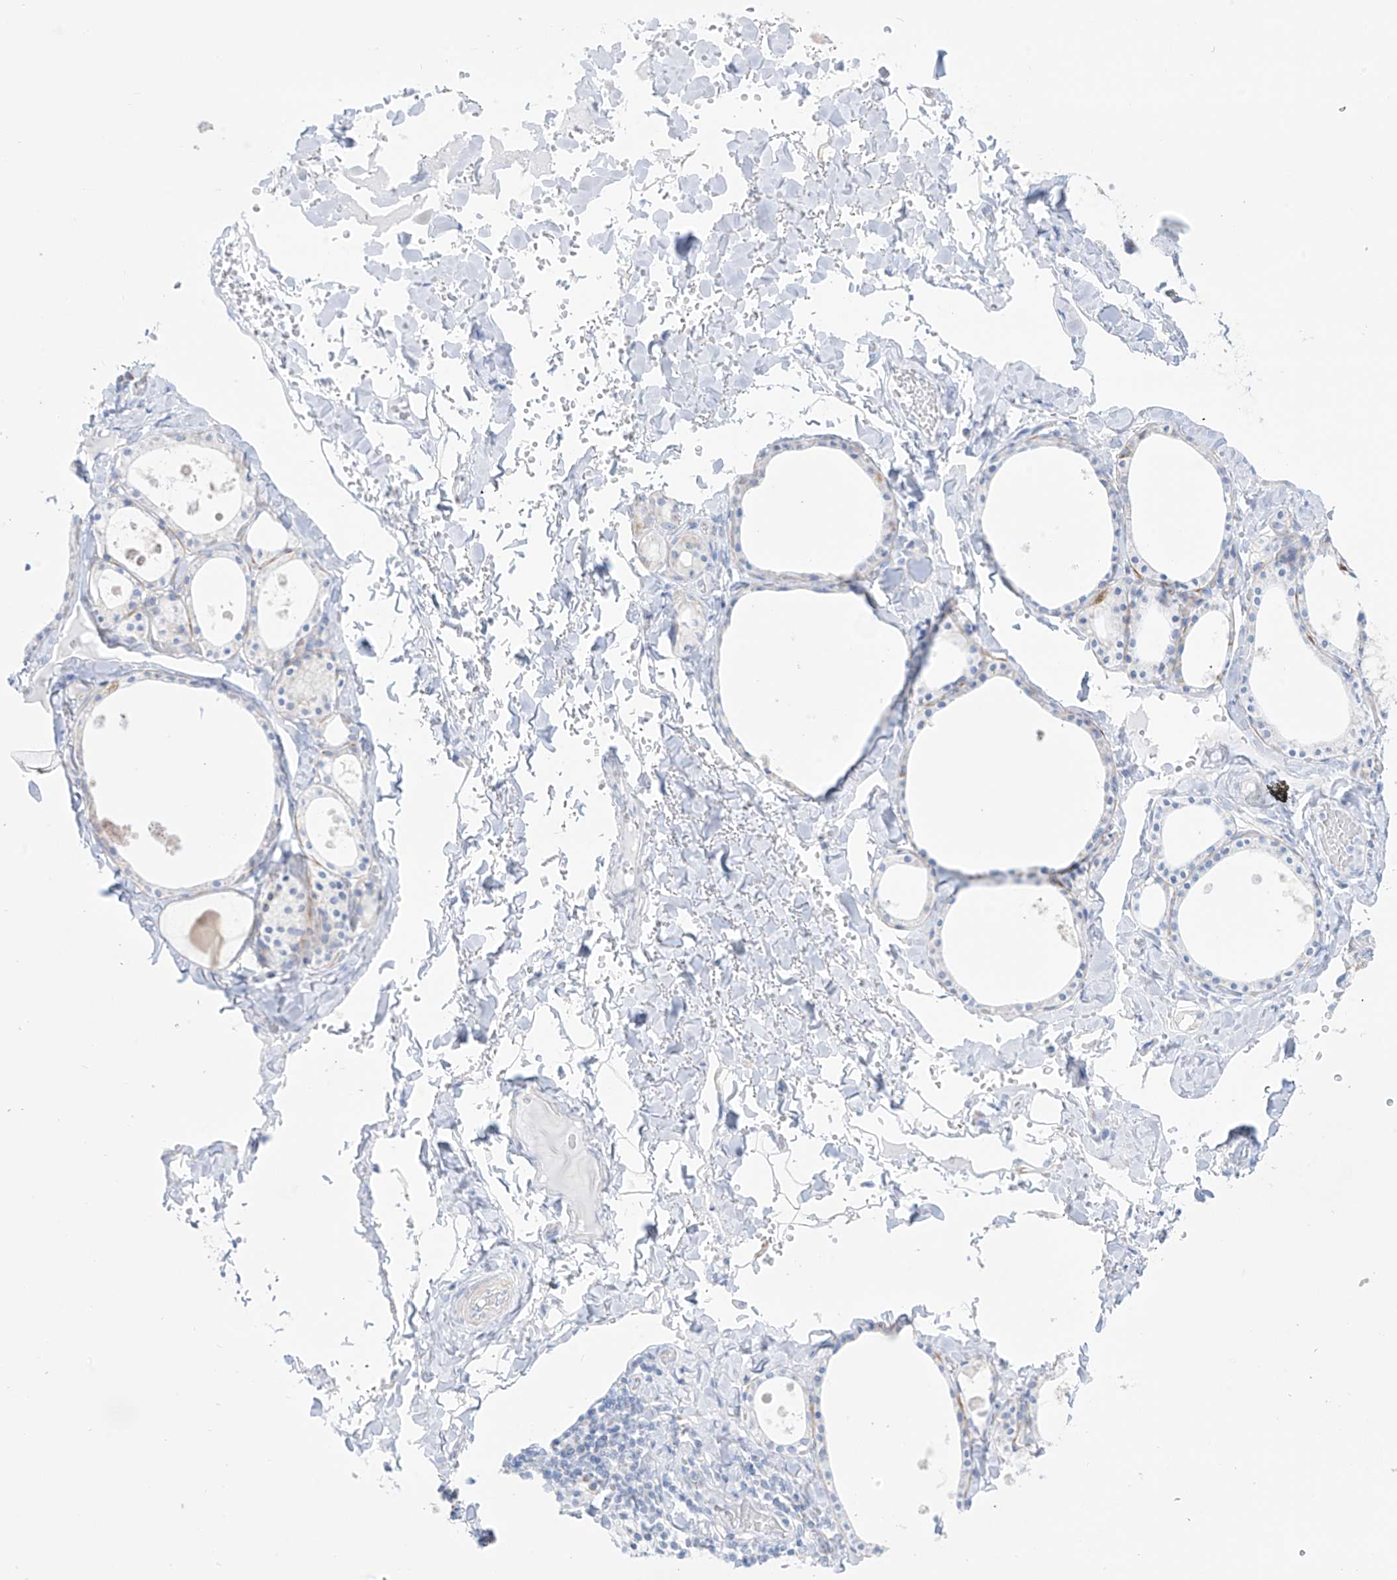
{"staining": {"intensity": "negative", "quantity": "none", "location": "none"}, "tissue": "thyroid gland", "cell_type": "Glandular cells", "image_type": "normal", "snomed": [{"axis": "morphology", "description": "Normal tissue, NOS"}, {"axis": "topography", "description": "Thyroid gland"}], "caption": "IHC of benign human thyroid gland shows no staining in glandular cells. (DAB immunohistochemistry, high magnification).", "gene": "SLC26A3", "patient": {"sex": "male", "age": 56}}